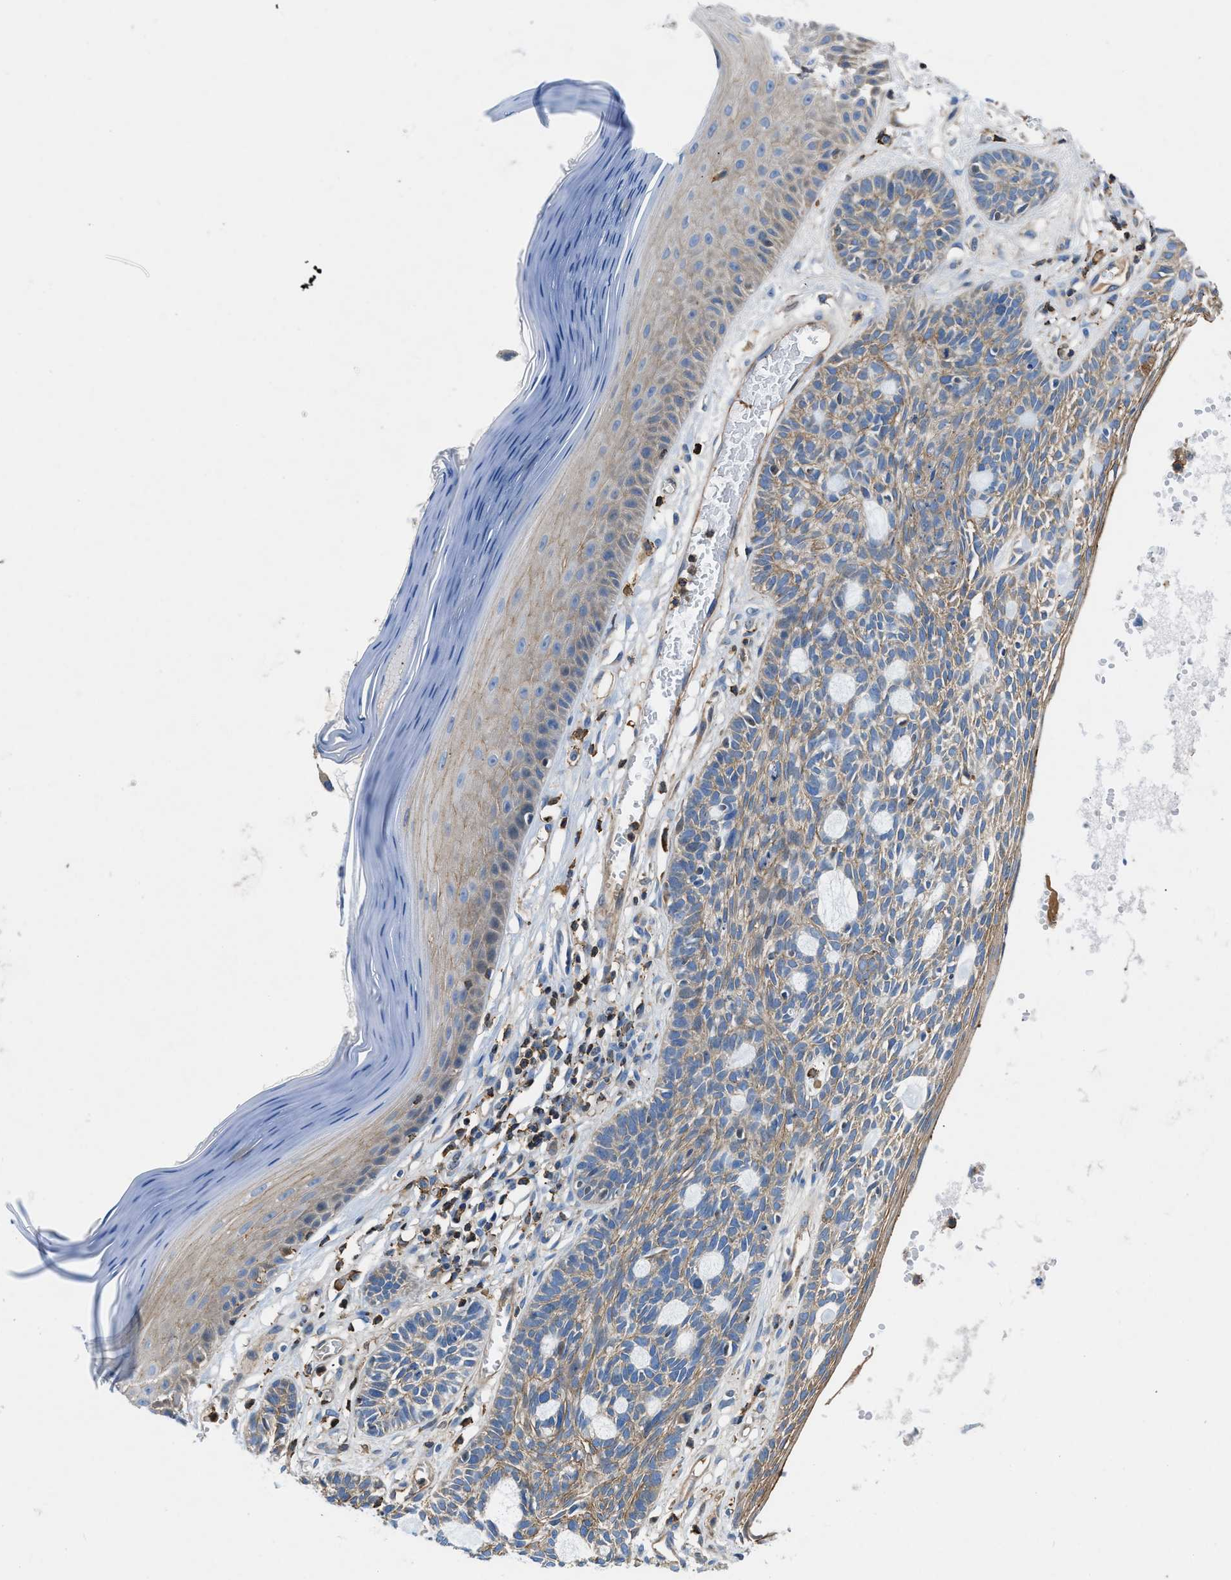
{"staining": {"intensity": "moderate", "quantity": "25%-75%", "location": "cytoplasmic/membranous"}, "tissue": "skin cancer", "cell_type": "Tumor cells", "image_type": "cancer", "snomed": [{"axis": "morphology", "description": "Basal cell carcinoma"}, {"axis": "topography", "description": "Skin"}], "caption": "Moderate cytoplasmic/membranous staining for a protein is seen in about 25%-75% of tumor cells of skin basal cell carcinoma using IHC.", "gene": "ATP6V0D1", "patient": {"sex": "male", "age": 67}}